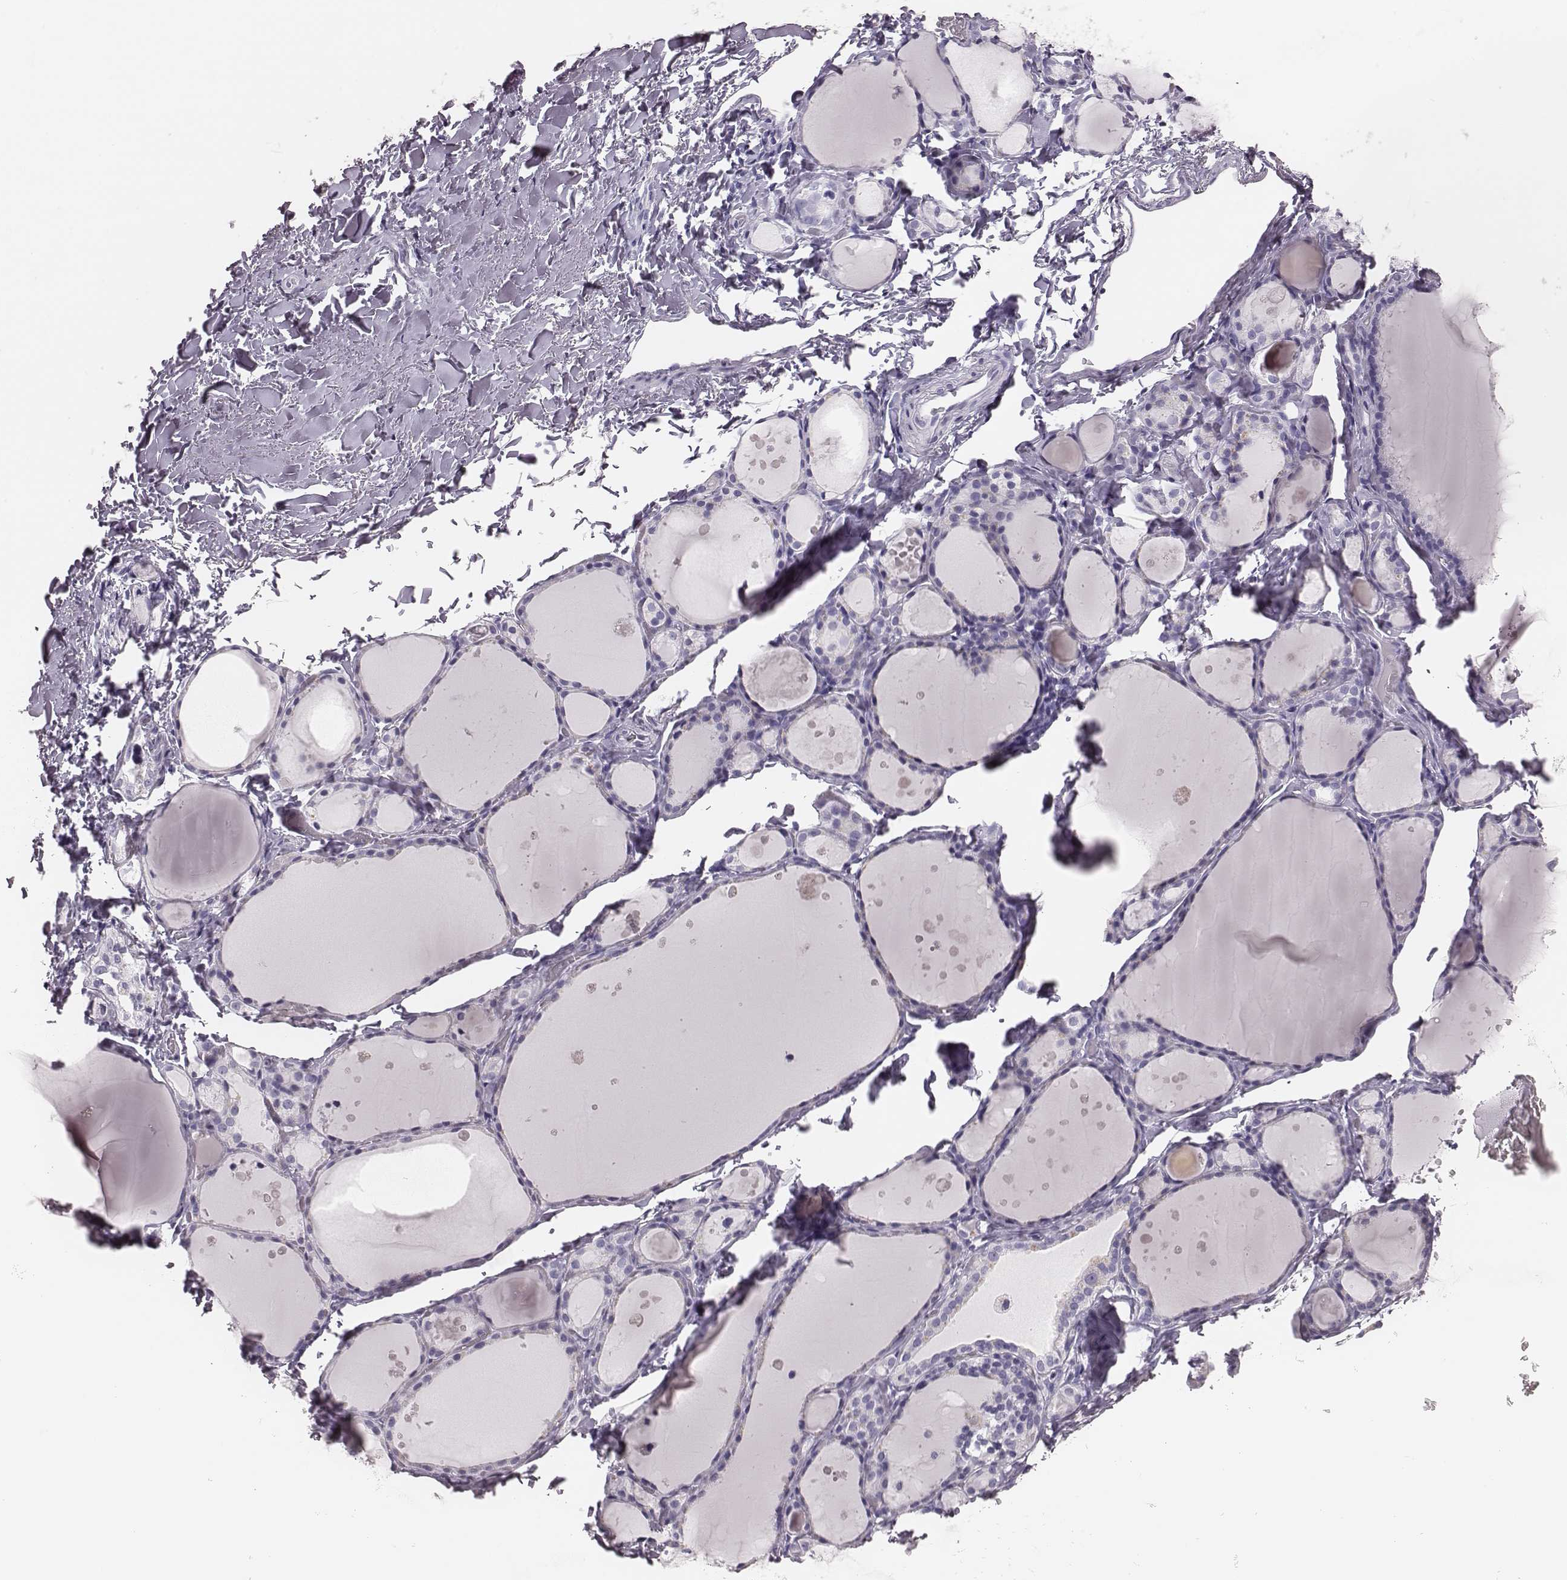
{"staining": {"intensity": "negative", "quantity": "none", "location": "none"}, "tissue": "thyroid gland", "cell_type": "Glandular cells", "image_type": "normal", "snomed": [{"axis": "morphology", "description": "Normal tissue, NOS"}, {"axis": "topography", "description": "Thyroid gland"}], "caption": "An image of human thyroid gland is negative for staining in glandular cells. (Brightfield microscopy of DAB immunohistochemistry (IHC) at high magnification).", "gene": "H1", "patient": {"sex": "male", "age": 68}}